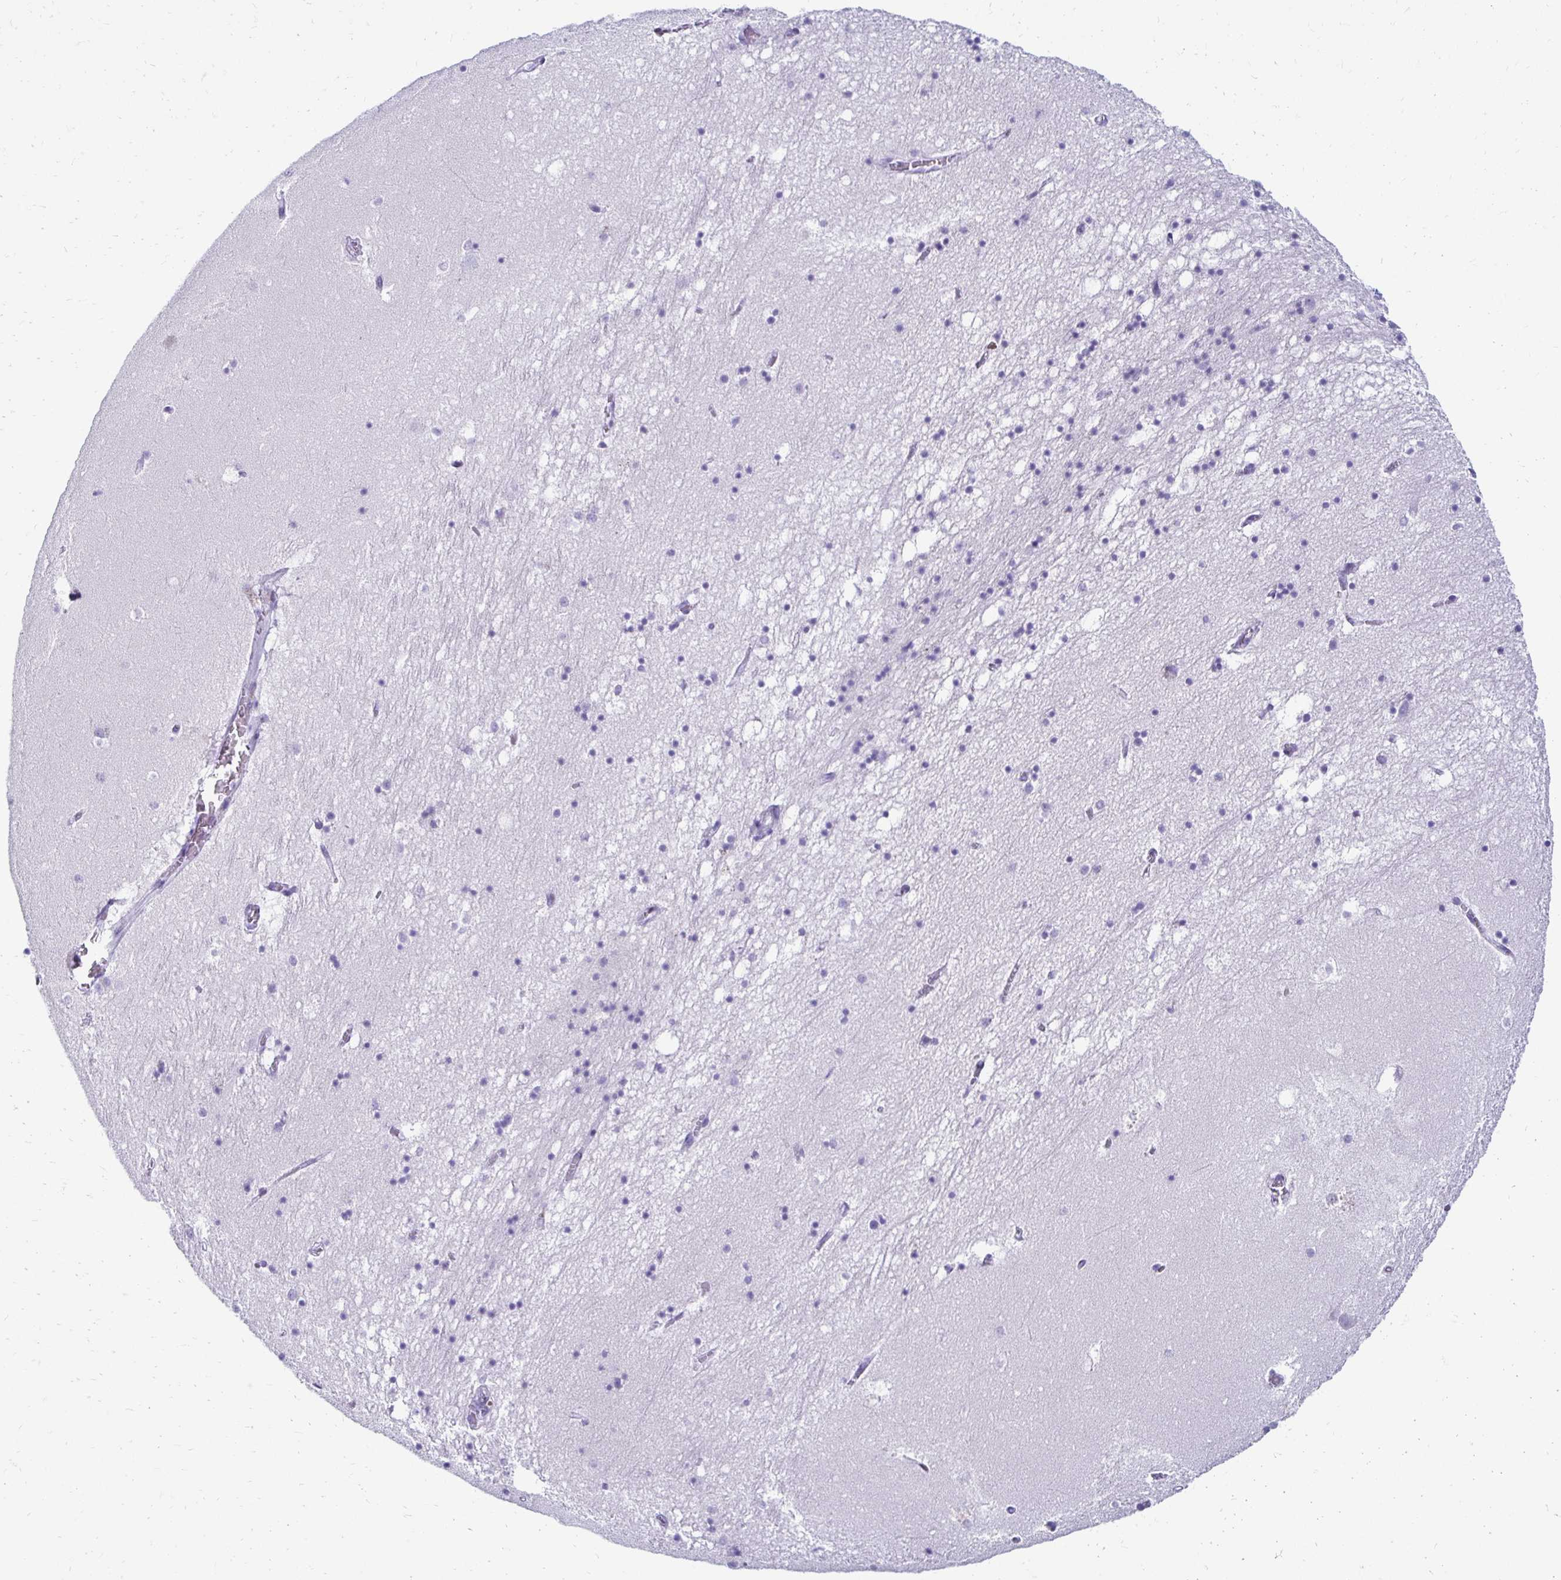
{"staining": {"intensity": "negative", "quantity": "none", "location": "none"}, "tissue": "hippocampus", "cell_type": "Glial cells", "image_type": "normal", "snomed": [{"axis": "morphology", "description": "Normal tissue, NOS"}, {"axis": "topography", "description": "Hippocampus"}], "caption": "Hippocampus was stained to show a protein in brown. There is no significant staining in glial cells. (Stains: DAB immunohistochemistry (IHC) with hematoxylin counter stain, Microscopy: brightfield microscopy at high magnification).", "gene": "CST6", "patient": {"sex": "male", "age": 58}}